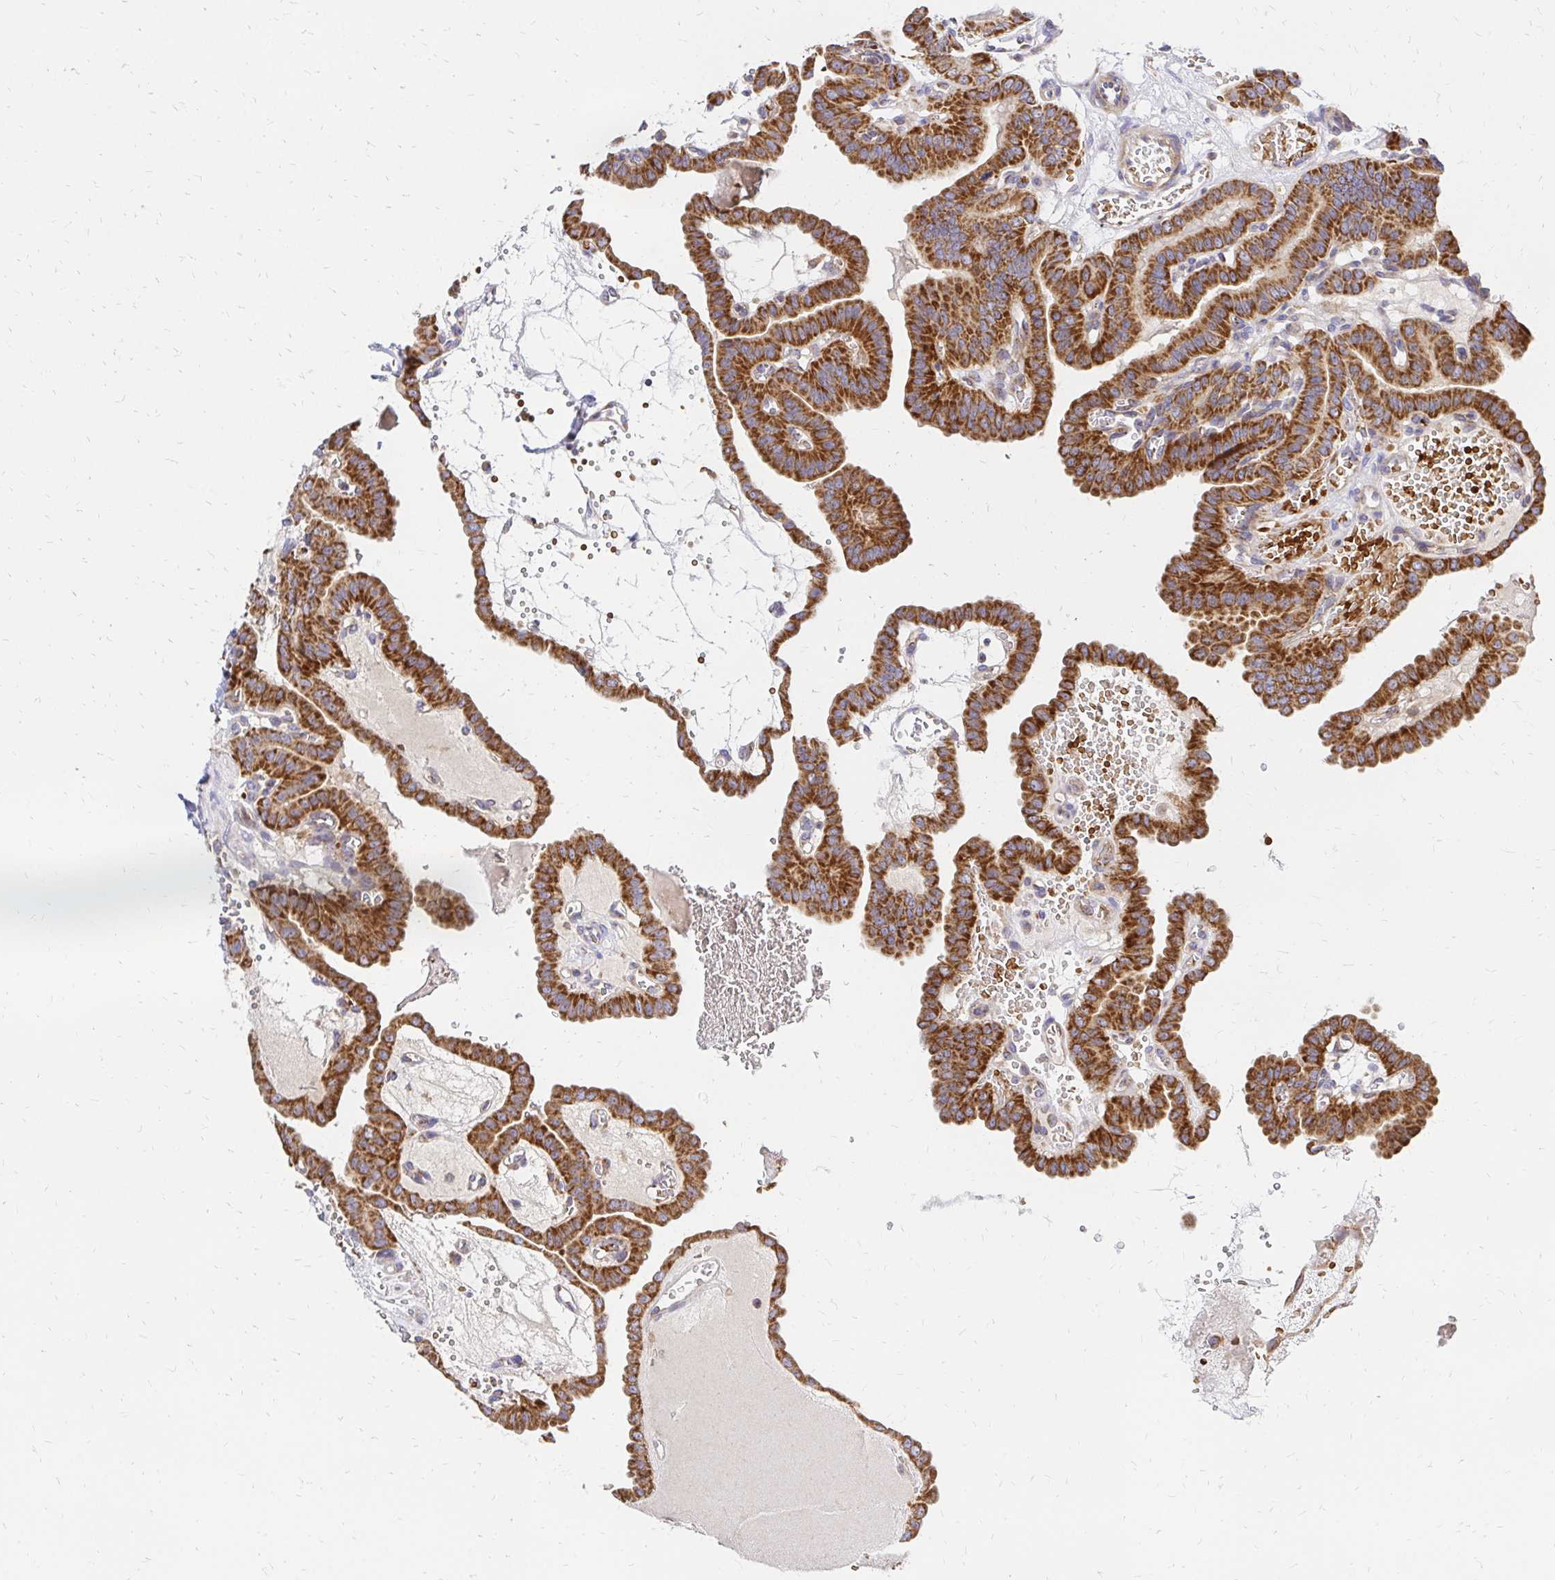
{"staining": {"intensity": "strong", "quantity": ">75%", "location": "cytoplasmic/membranous"}, "tissue": "thyroid cancer", "cell_type": "Tumor cells", "image_type": "cancer", "snomed": [{"axis": "morphology", "description": "Papillary adenocarcinoma, NOS"}, {"axis": "topography", "description": "Thyroid gland"}], "caption": "Thyroid papillary adenocarcinoma stained with a protein marker exhibits strong staining in tumor cells.", "gene": "MRPL13", "patient": {"sex": "male", "age": 87}}